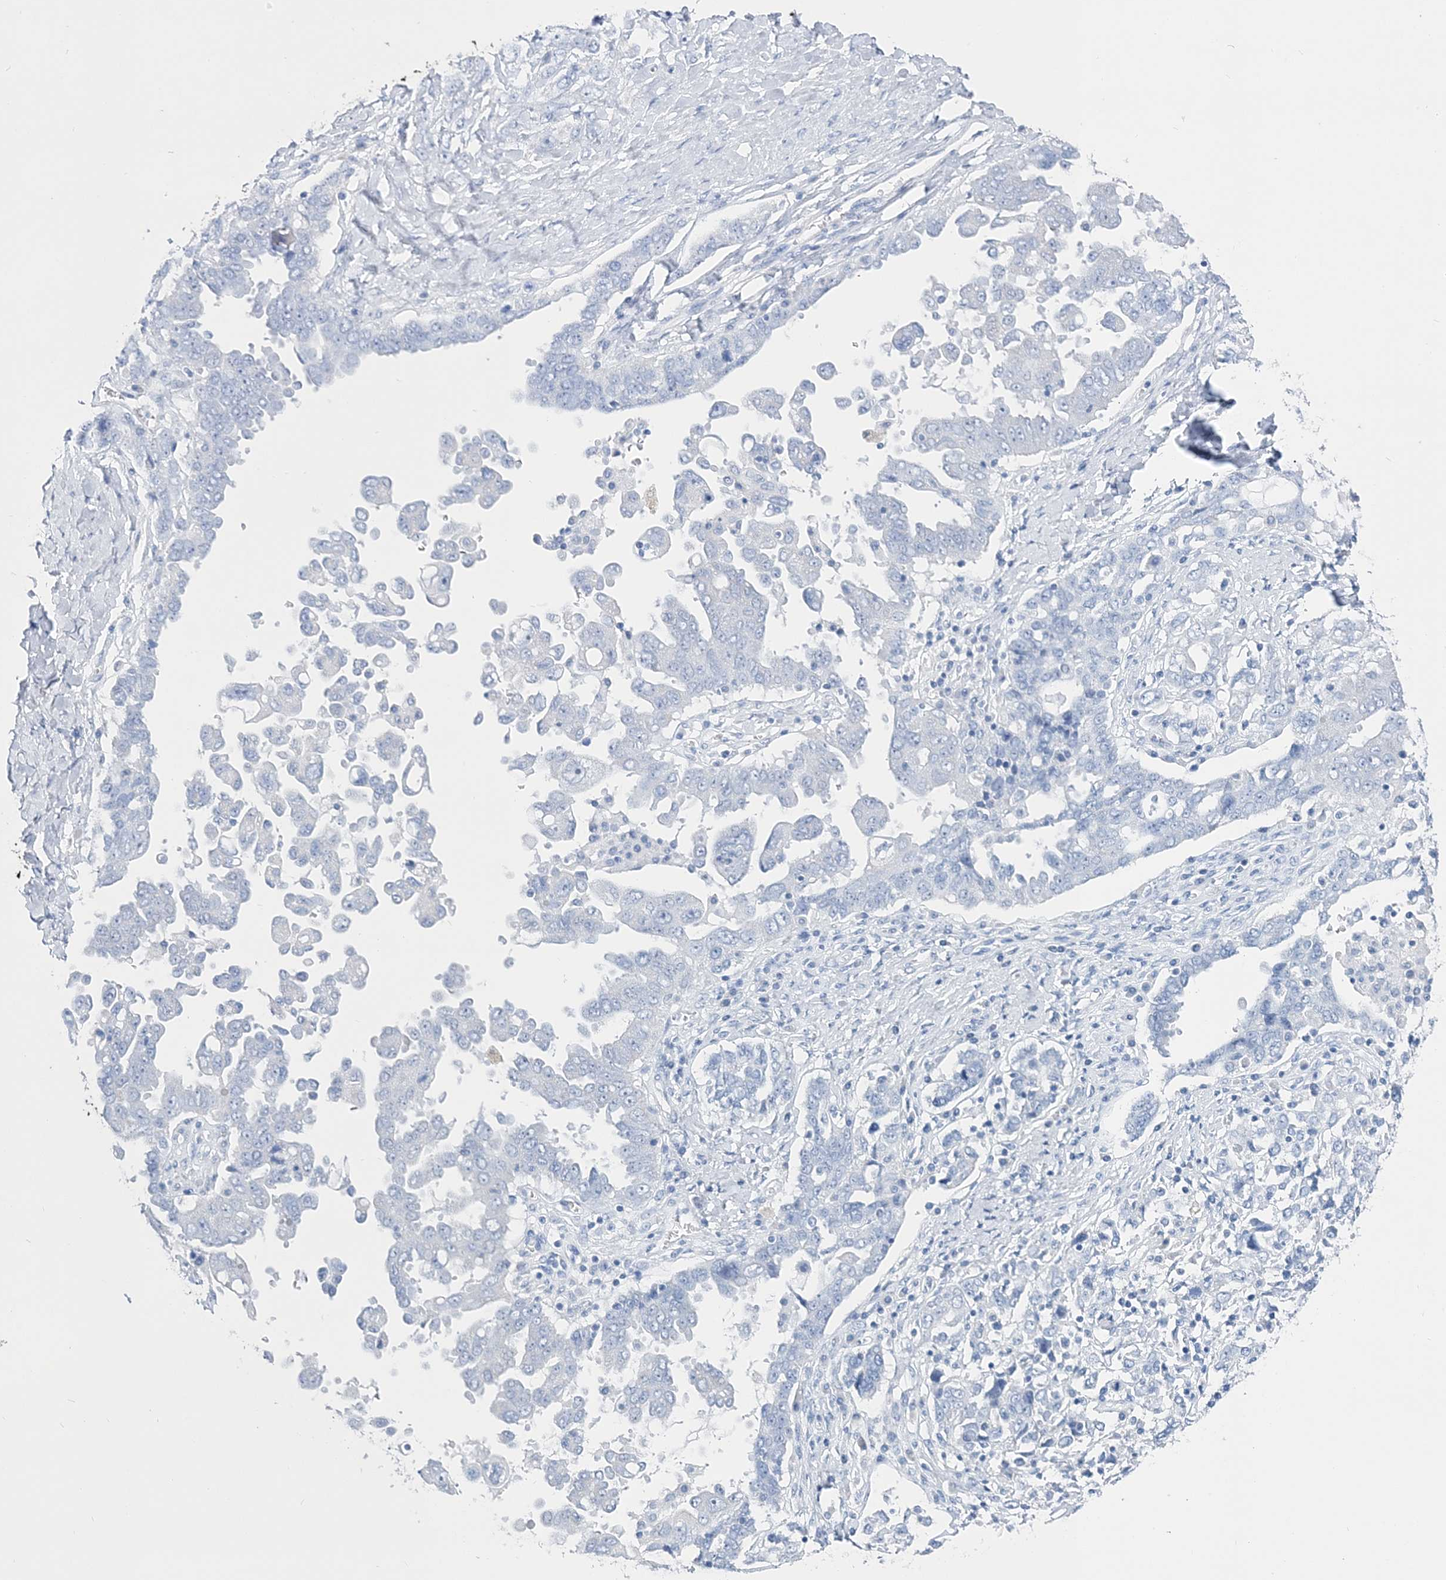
{"staining": {"intensity": "negative", "quantity": "none", "location": "none"}, "tissue": "ovarian cancer", "cell_type": "Tumor cells", "image_type": "cancer", "snomed": [{"axis": "morphology", "description": "Carcinoma, endometroid"}, {"axis": "topography", "description": "Ovary"}], "caption": "Image shows no significant protein positivity in tumor cells of ovarian cancer.", "gene": "TSPYL6", "patient": {"sex": "female", "age": 62}}